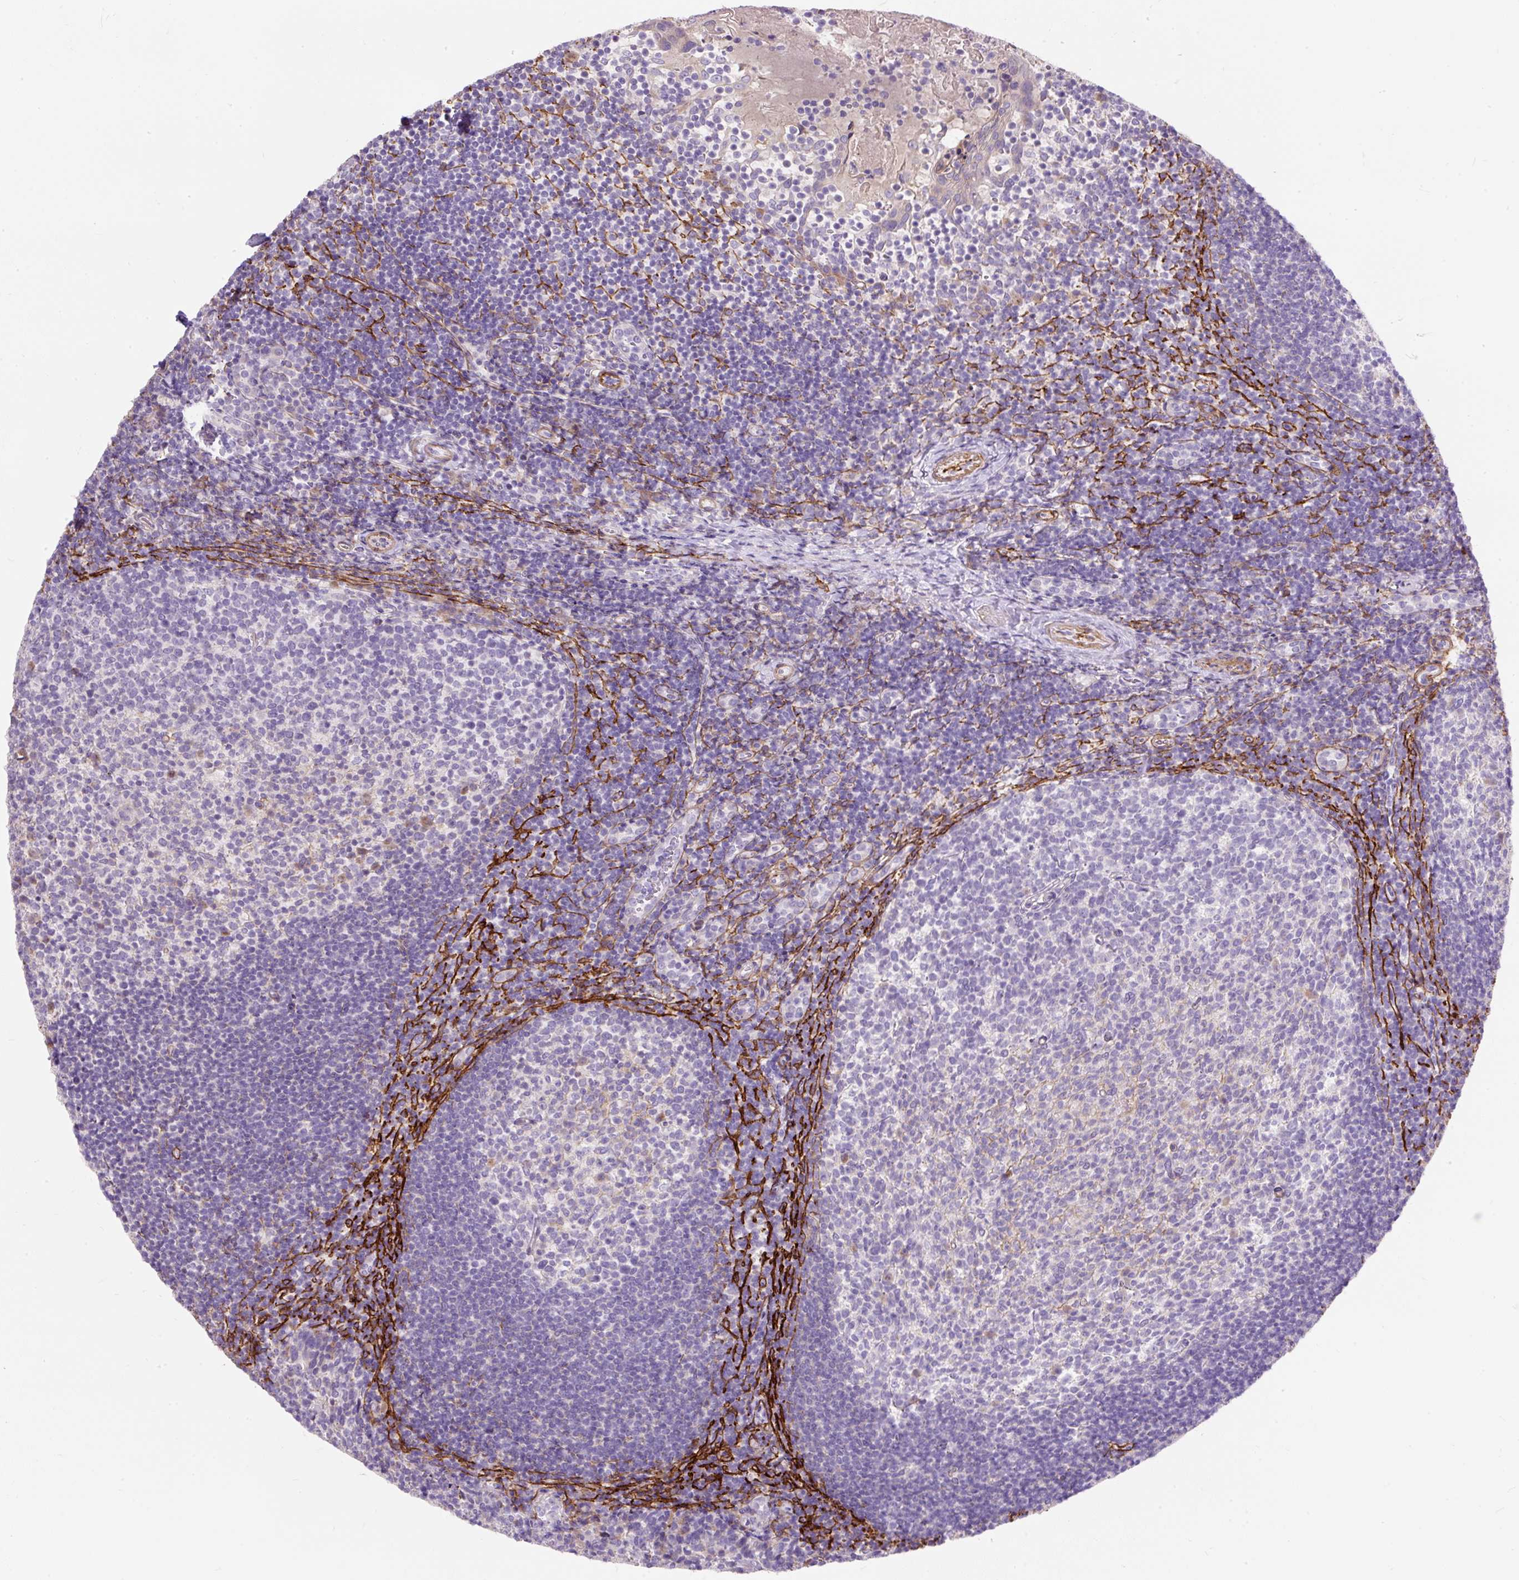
{"staining": {"intensity": "negative", "quantity": "none", "location": "none"}, "tissue": "tonsil", "cell_type": "Germinal center cells", "image_type": "normal", "snomed": [{"axis": "morphology", "description": "Normal tissue, NOS"}, {"axis": "topography", "description": "Tonsil"}], "caption": "Immunohistochemical staining of unremarkable tonsil displays no significant staining in germinal center cells. (DAB immunohistochemistry with hematoxylin counter stain).", "gene": "SUSD5", "patient": {"sex": "female", "age": 10}}